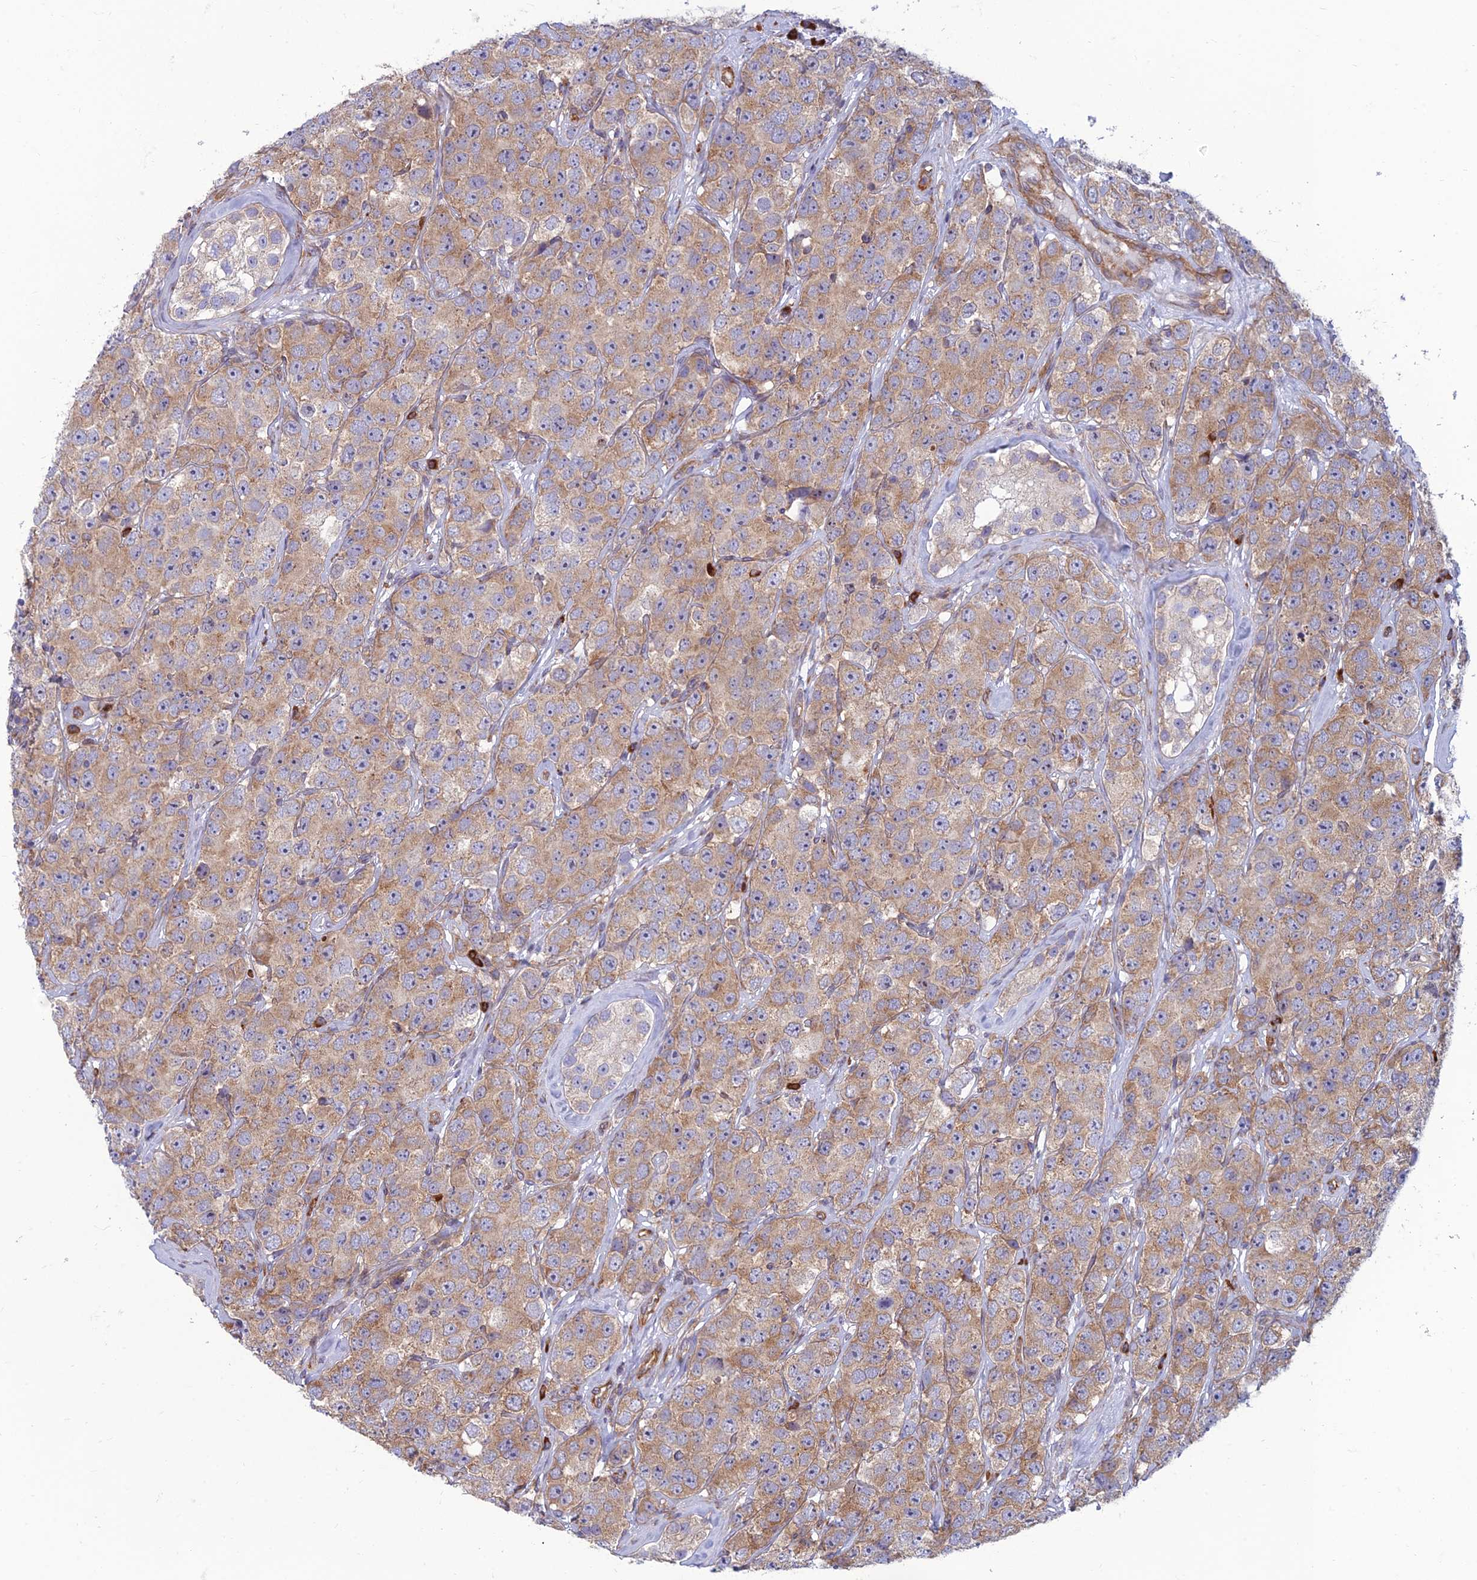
{"staining": {"intensity": "weak", "quantity": ">75%", "location": "cytoplasmic/membranous"}, "tissue": "testis cancer", "cell_type": "Tumor cells", "image_type": "cancer", "snomed": [{"axis": "morphology", "description": "Seminoma, NOS"}, {"axis": "topography", "description": "Testis"}], "caption": "Tumor cells display weak cytoplasmic/membranous positivity in about >75% of cells in seminoma (testis).", "gene": "RPL17-C18orf32", "patient": {"sex": "male", "age": 28}}